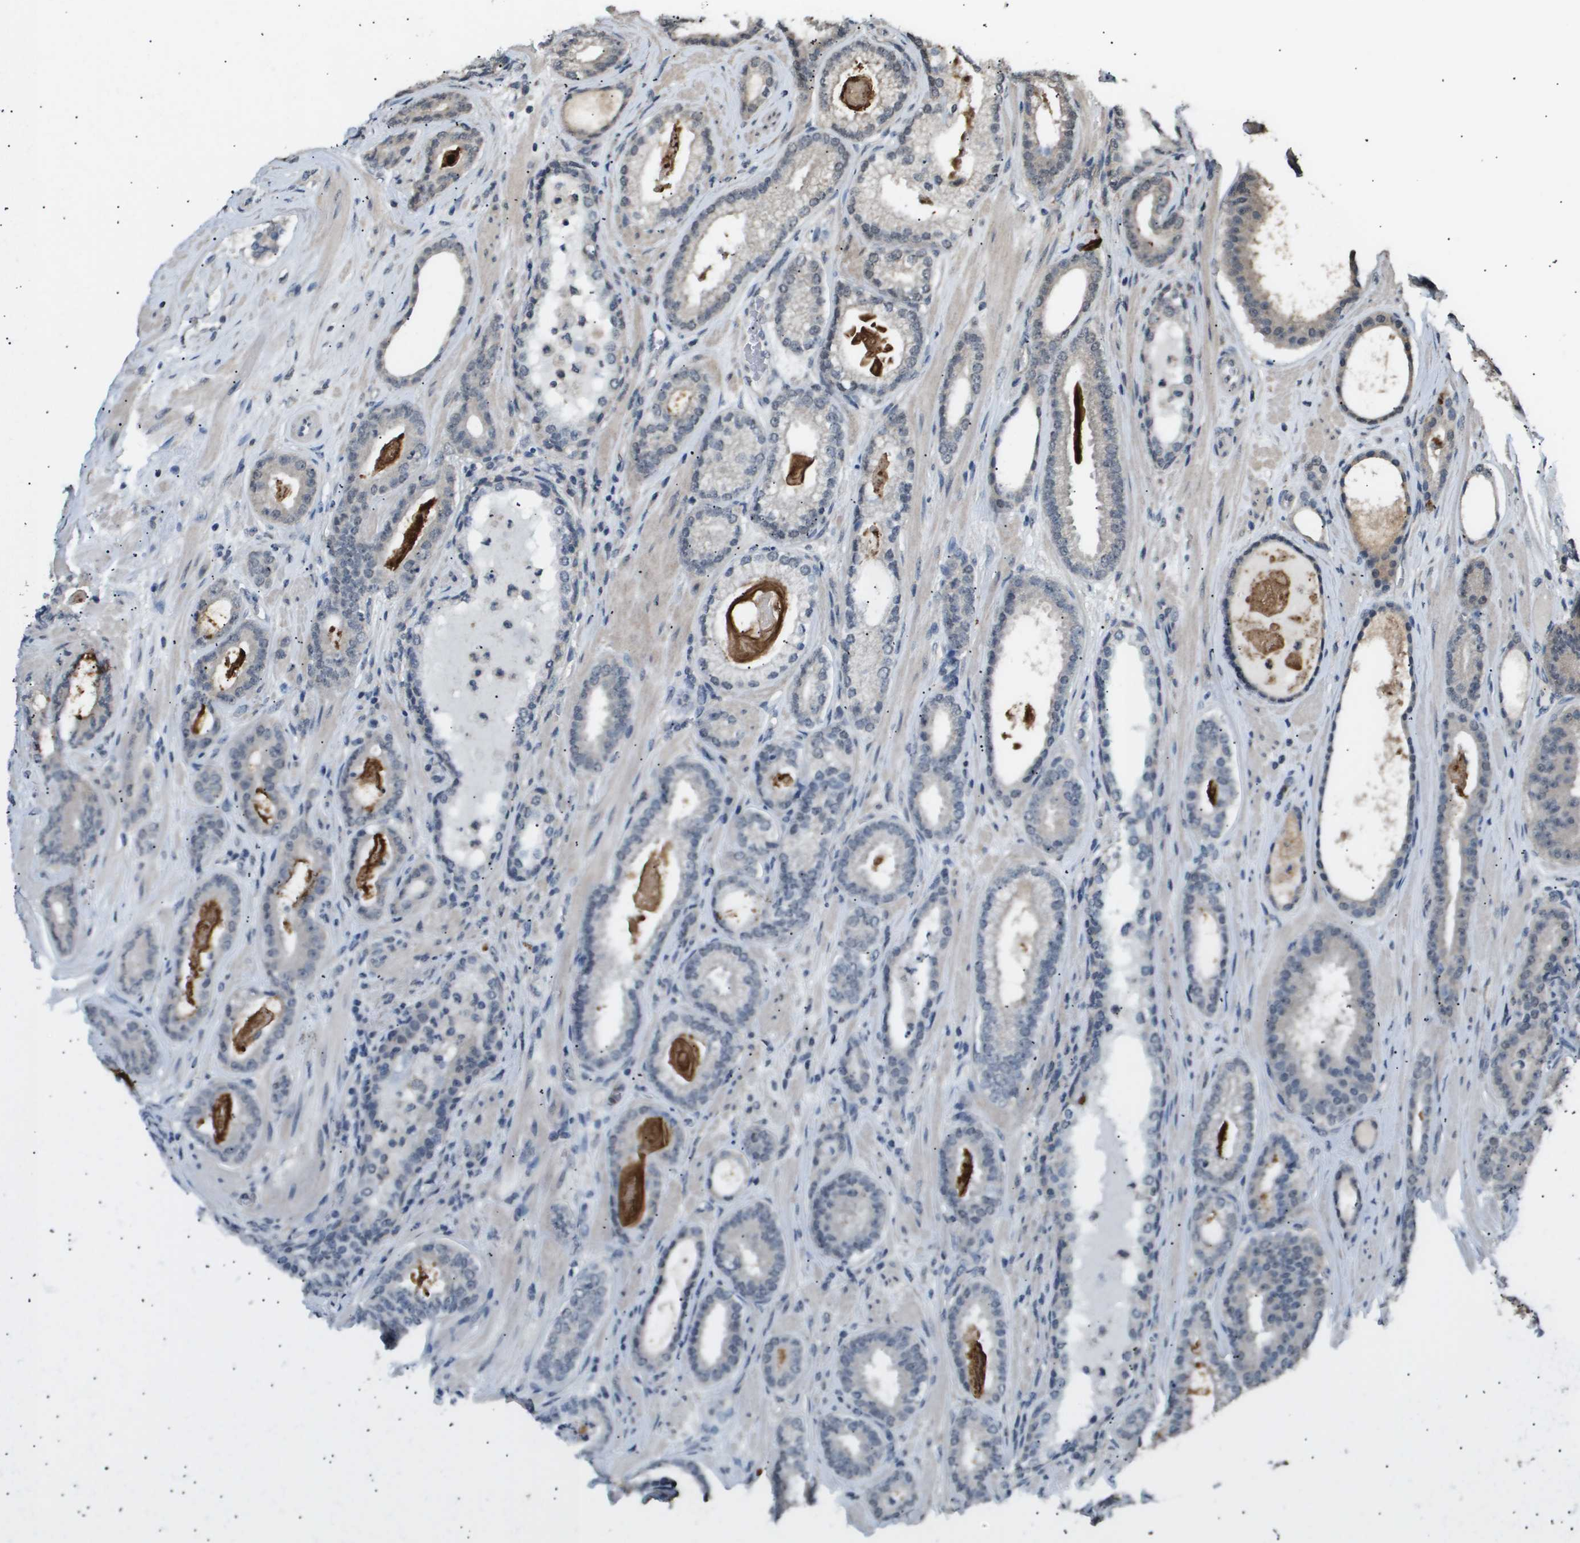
{"staining": {"intensity": "weak", "quantity": "<25%", "location": "cytoplasmic/membranous"}, "tissue": "prostate cancer", "cell_type": "Tumor cells", "image_type": "cancer", "snomed": [{"axis": "morphology", "description": "Adenocarcinoma, High grade"}, {"axis": "topography", "description": "Prostate"}], "caption": "Immunohistochemistry photomicrograph of human prostate cancer (adenocarcinoma (high-grade)) stained for a protein (brown), which demonstrates no expression in tumor cells. (DAB IHC visualized using brightfield microscopy, high magnification).", "gene": "ING1", "patient": {"sex": "male", "age": 60}}